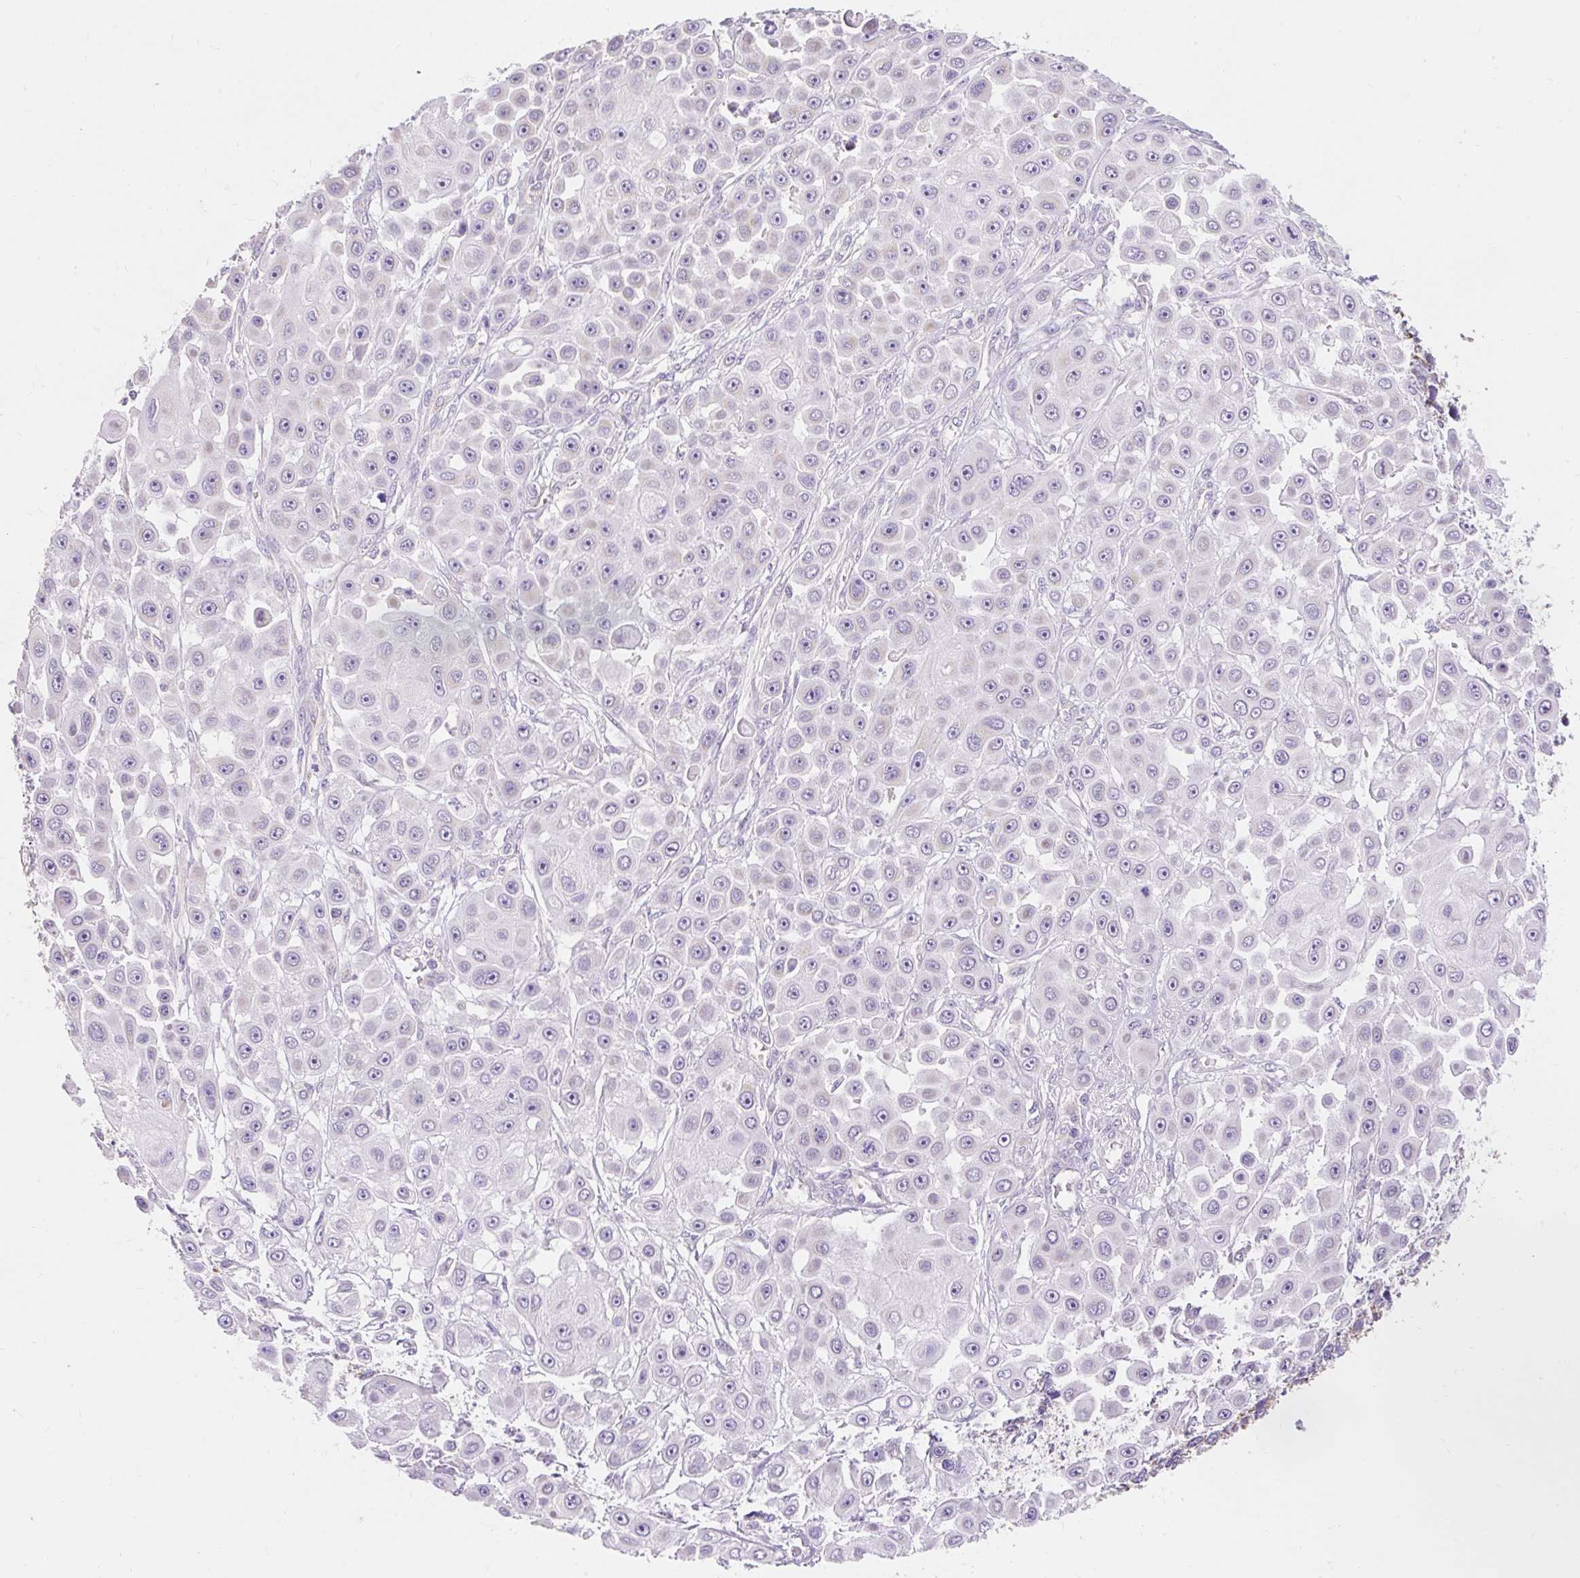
{"staining": {"intensity": "negative", "quantity": "none", "location": "none"}, "tissue": "skin cancer", "cell_type": "Tumor cells", "image_type": "cancer", "snomed": [{"axis": "morphology", "description": "Squamous cell carcinoma, NOS"}, {"axis": "topography", "description": "Skin"}], "caption": "Tumor cells show no significant protein positivity in skin squamous cell carcinoma.", "gene": "PMAIP1", "patient": {"sex": "male", "age": 67}}